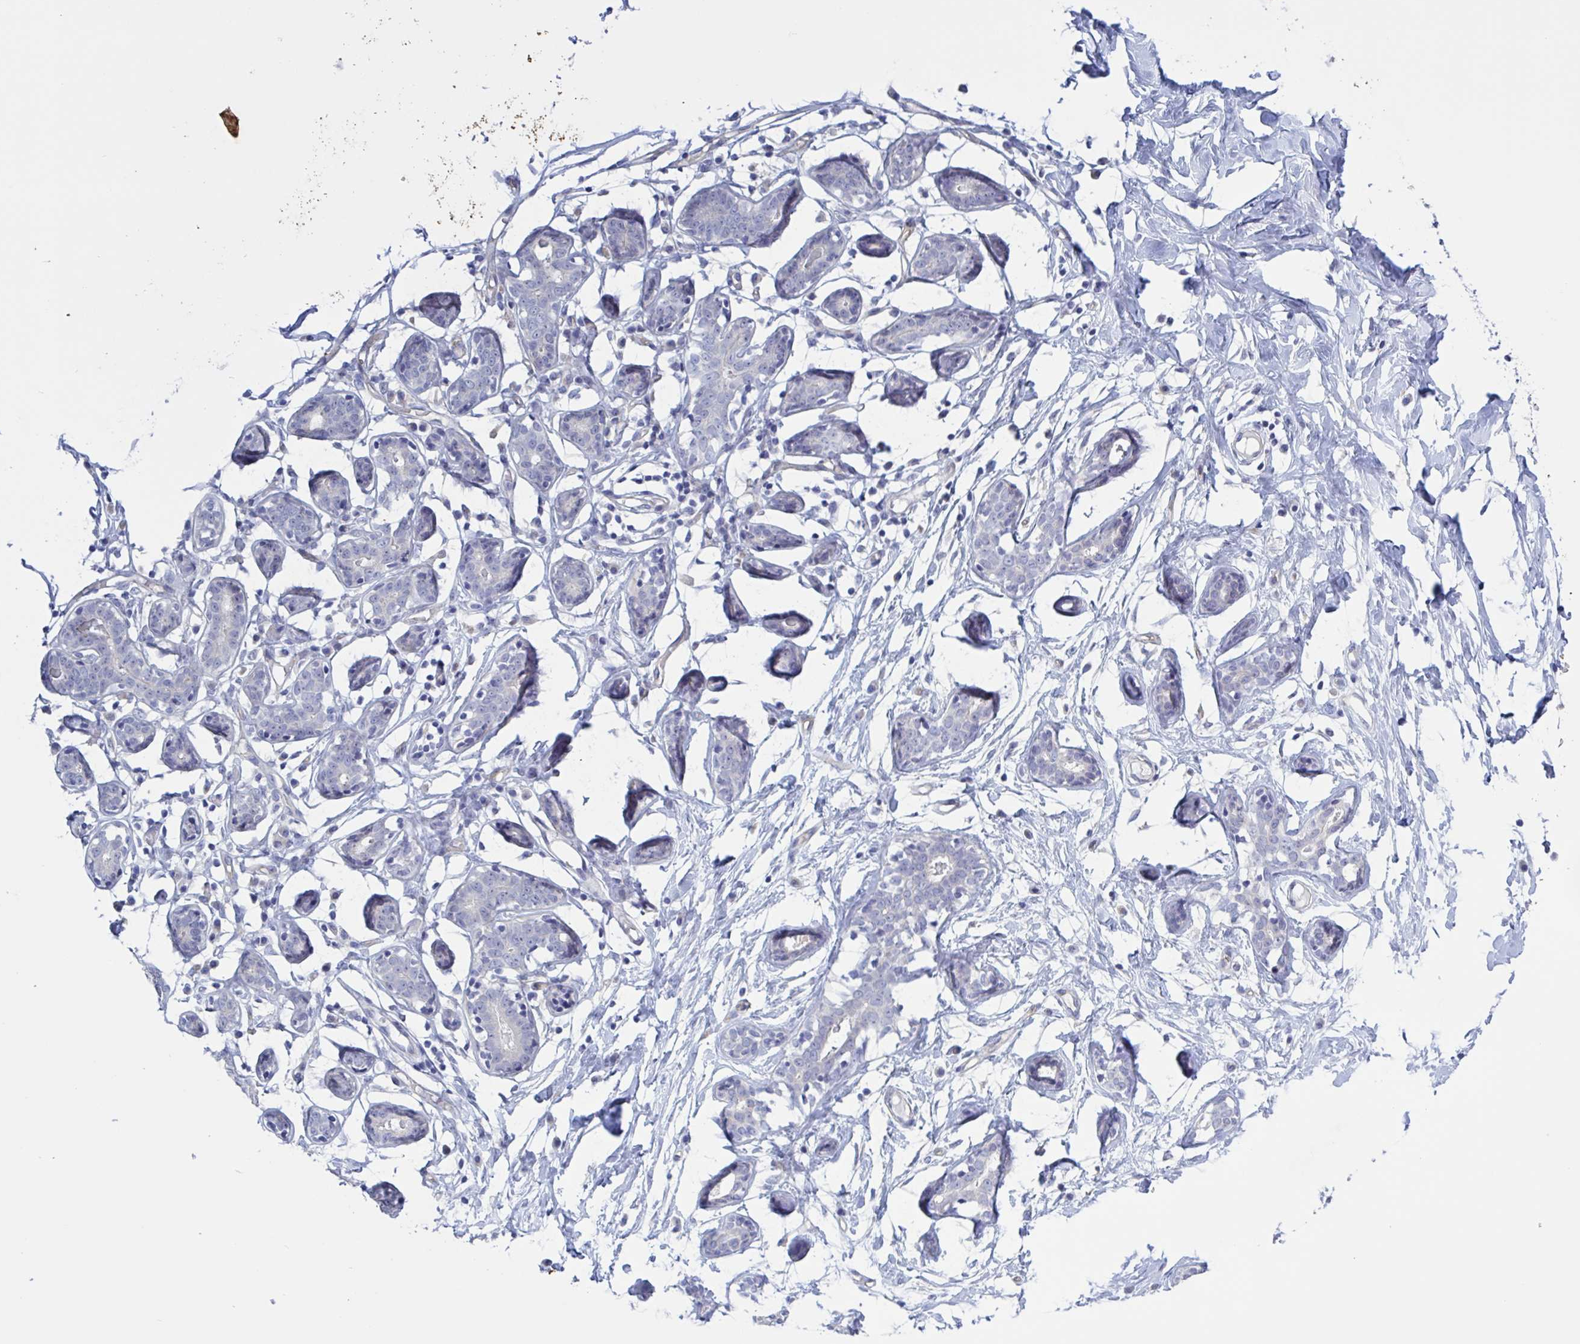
{"staining": {"intensity": "negative", "quantity": "none", "location": "none"}, "tissue": "breast", "cell_type": "Adipocytes", "image_type": "normal", "snomed": [{"axis": "morphology", "description": "Normal tissue, NOS"}, {"axis": "topography", "description": "Breast"}], "caption": "Adipocytes show no significant protein expression in benign breast. (DAB (3,3'-diaminobenzidine) IHC, high magnification).", "gene": "ST14", "patient": {"sex": "female", "age": 27}}